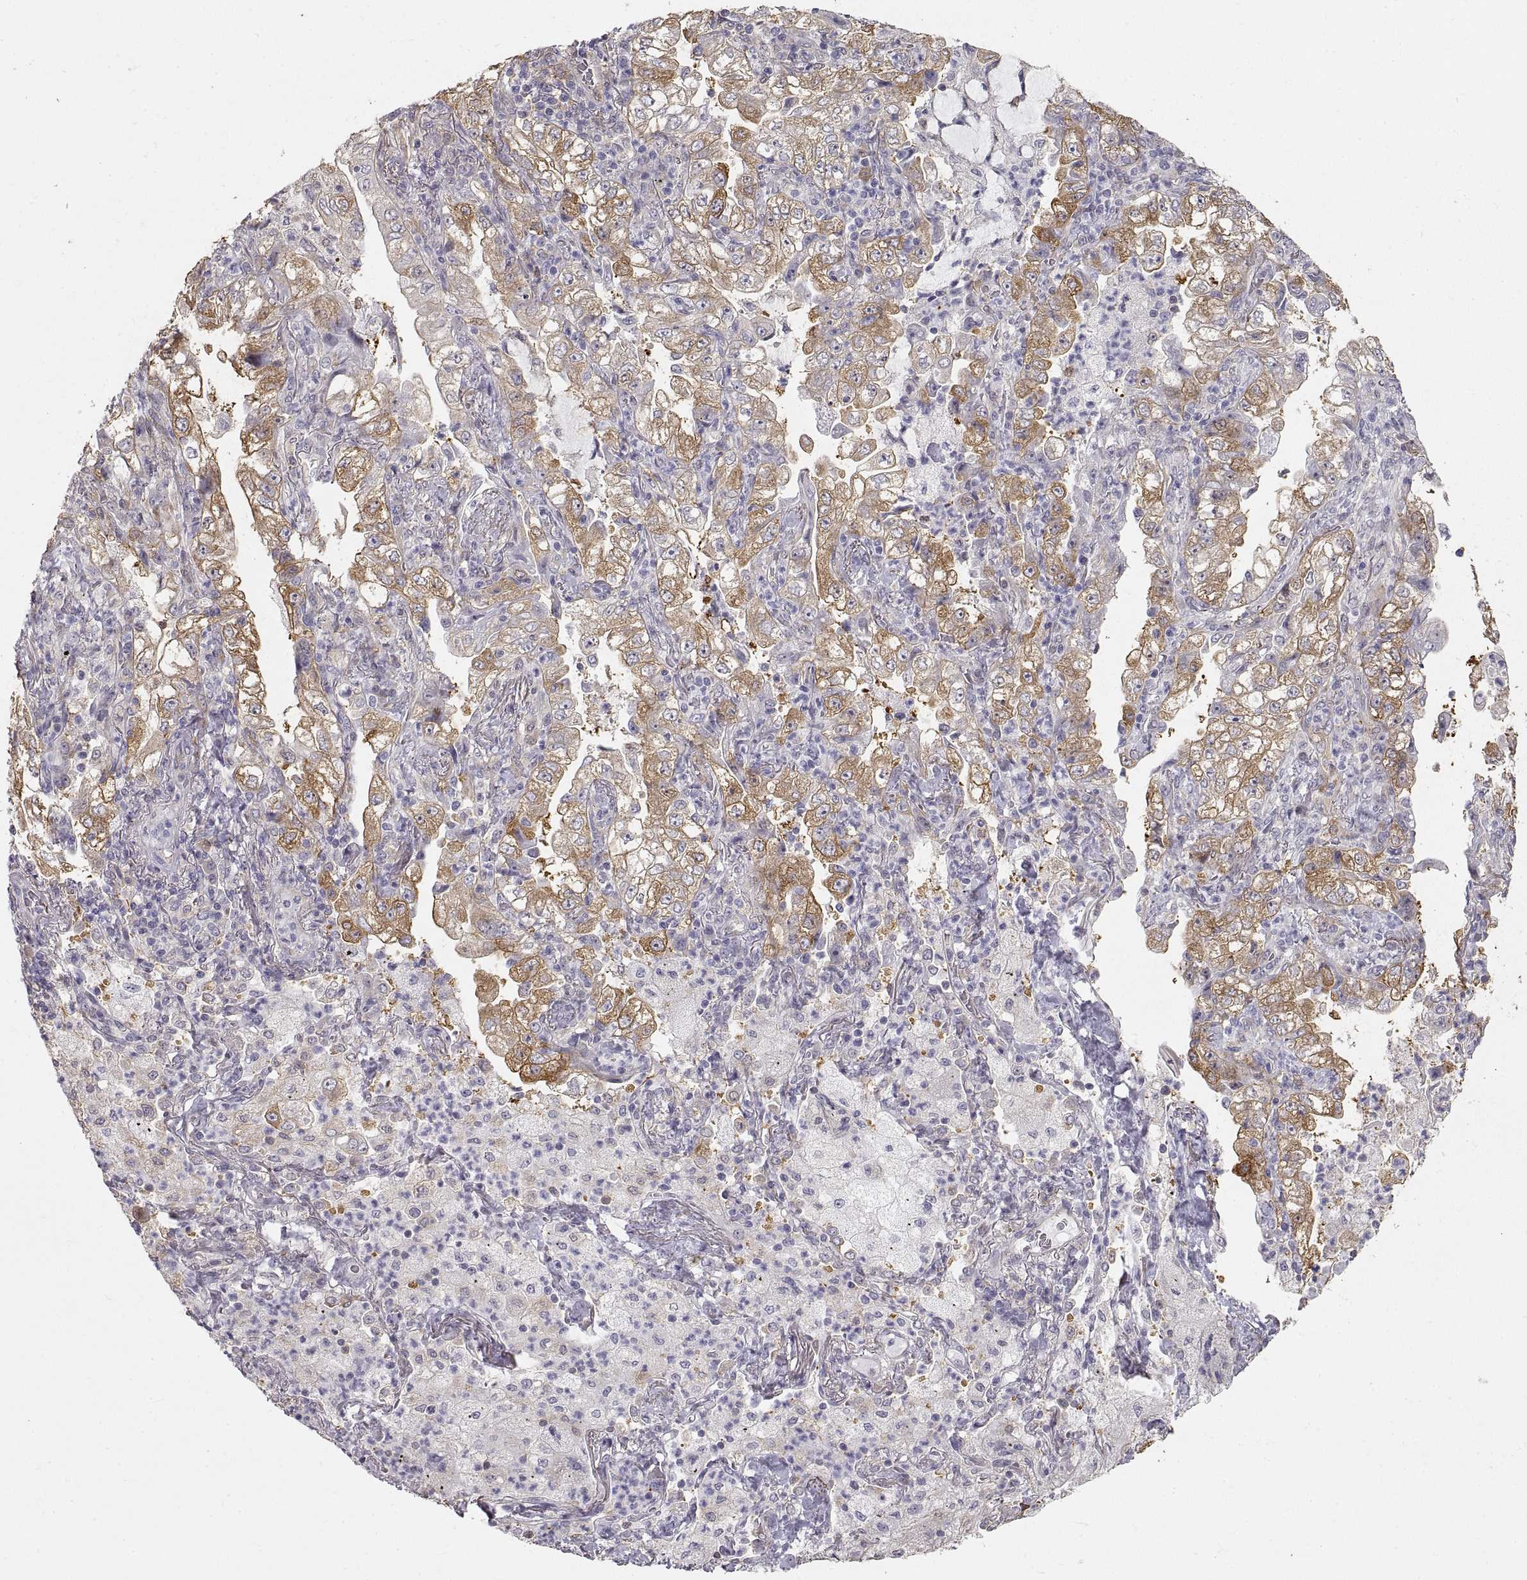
{"staining": {"intensity": "moderate", "quantity": ">75%", "location": "cytoplasmic/membranous"}, "tissue": "lung cancer", "cell_type": "Tumor cells", "image_type": "cancer", "snomed": [{"axis": "morphology", "description": "Adenocarcinoma, NOS"}, {"axis": "topography", "description": "Lung"}], "caption": "Adenocarcinoma (lung) stained with immunohistochemistry (IHC) demonstrates moderate cytoplasmic/membranous positivity in about >75% of tumor cells.", "gene": "HSP90AB1", "patient": {"sex": "female", "age": 73}}